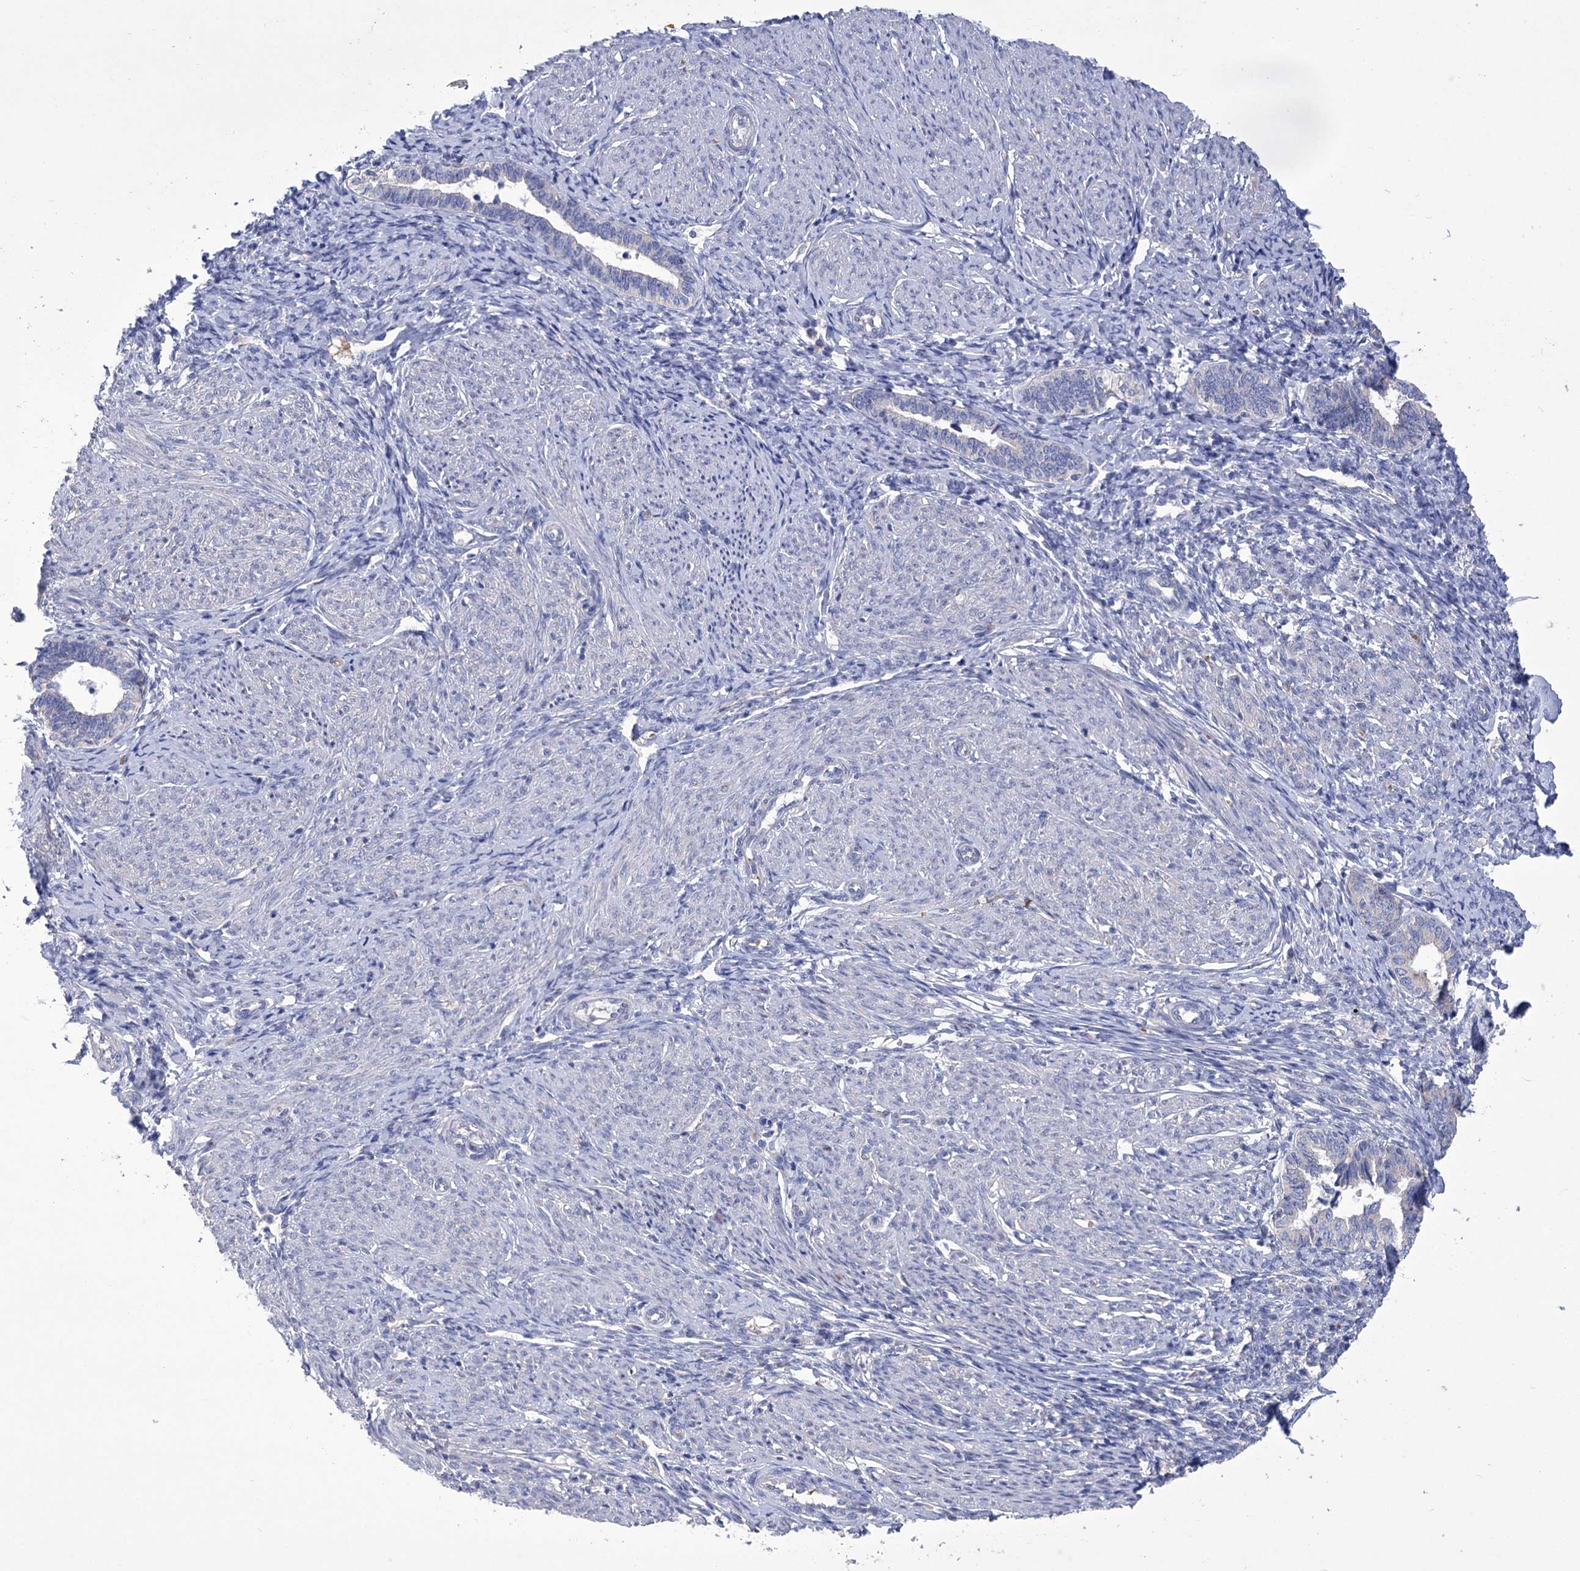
{"staining": {"intensity": "negative", "quantity": "none", "location": "none"}, "tissue": "endometrium", "cell_type": "Cells in endometrial stroma", "image_type": "normal", "snomed": [{"axis": "morphology", "description": "Normal tissue, NOS"}, {"axis": "topography", "description": "Endometrium"}], "caption": "High power microscopy image of an IHC micrograph of normal endometrium, revealing no significant expression in cells in endometrial stroma. (IHC, brightfield microscopy, high magnification).", "gene": "PRSS53", "patient": {"sex": "female", "age": 72}}